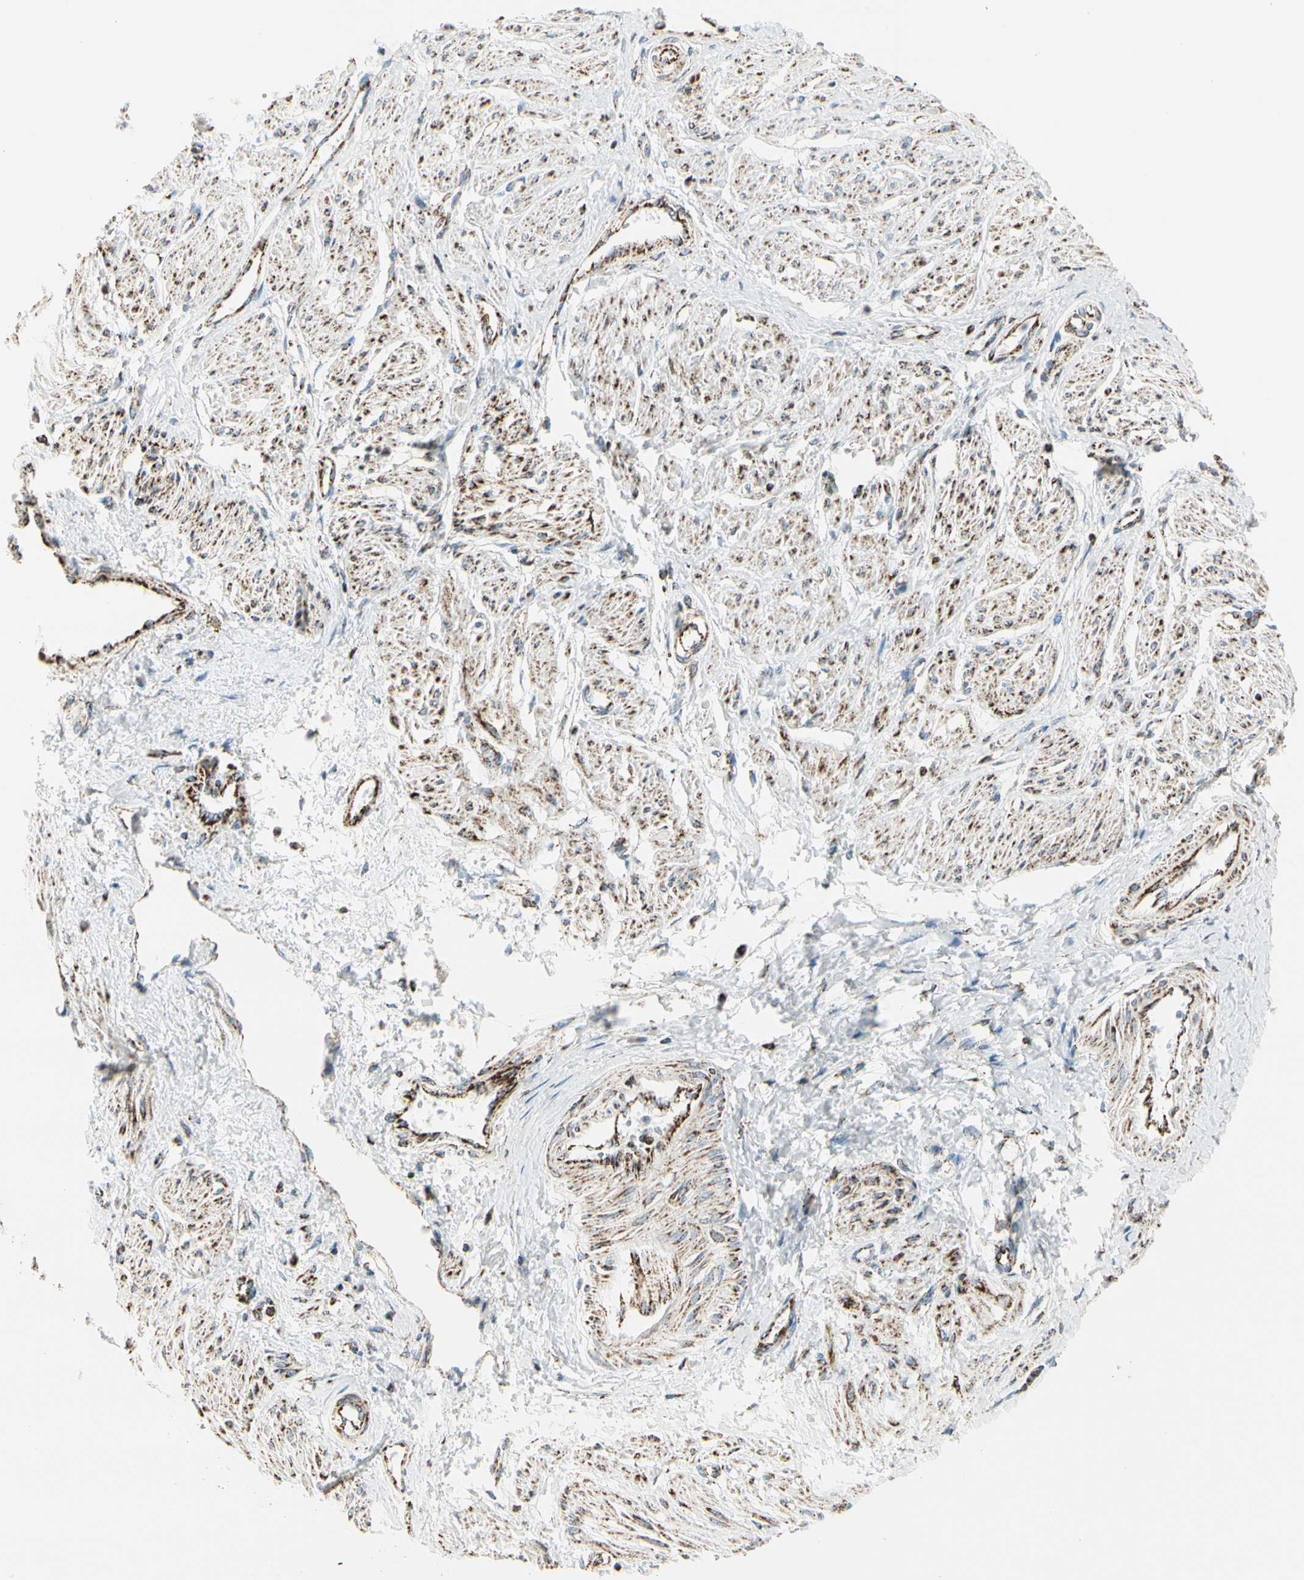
{"staining": {"intensity": "moderate", "quantity": ">75%", "location": "cytoplasmic/membranous"}, "tissue": "smooth muscle", "cell_type": "Smooth muscle cells", "image_type": "normal", "snomed": [{"axis": "morphology", "description": "Normal tissue, NOS"}, {"axis": "topography", "description": "Smooth muscle"}, {"axis": "topography", "description": "Uterus"}], "caption": "This photomicrograph demonstrates IHC staining of benign smooth muscle, with medium moderate cytoplasmic/membranous expression in about >75% of smooth muscle cells.", "gene": "ME2", "patient": {"sex": "female", "age": 39}}